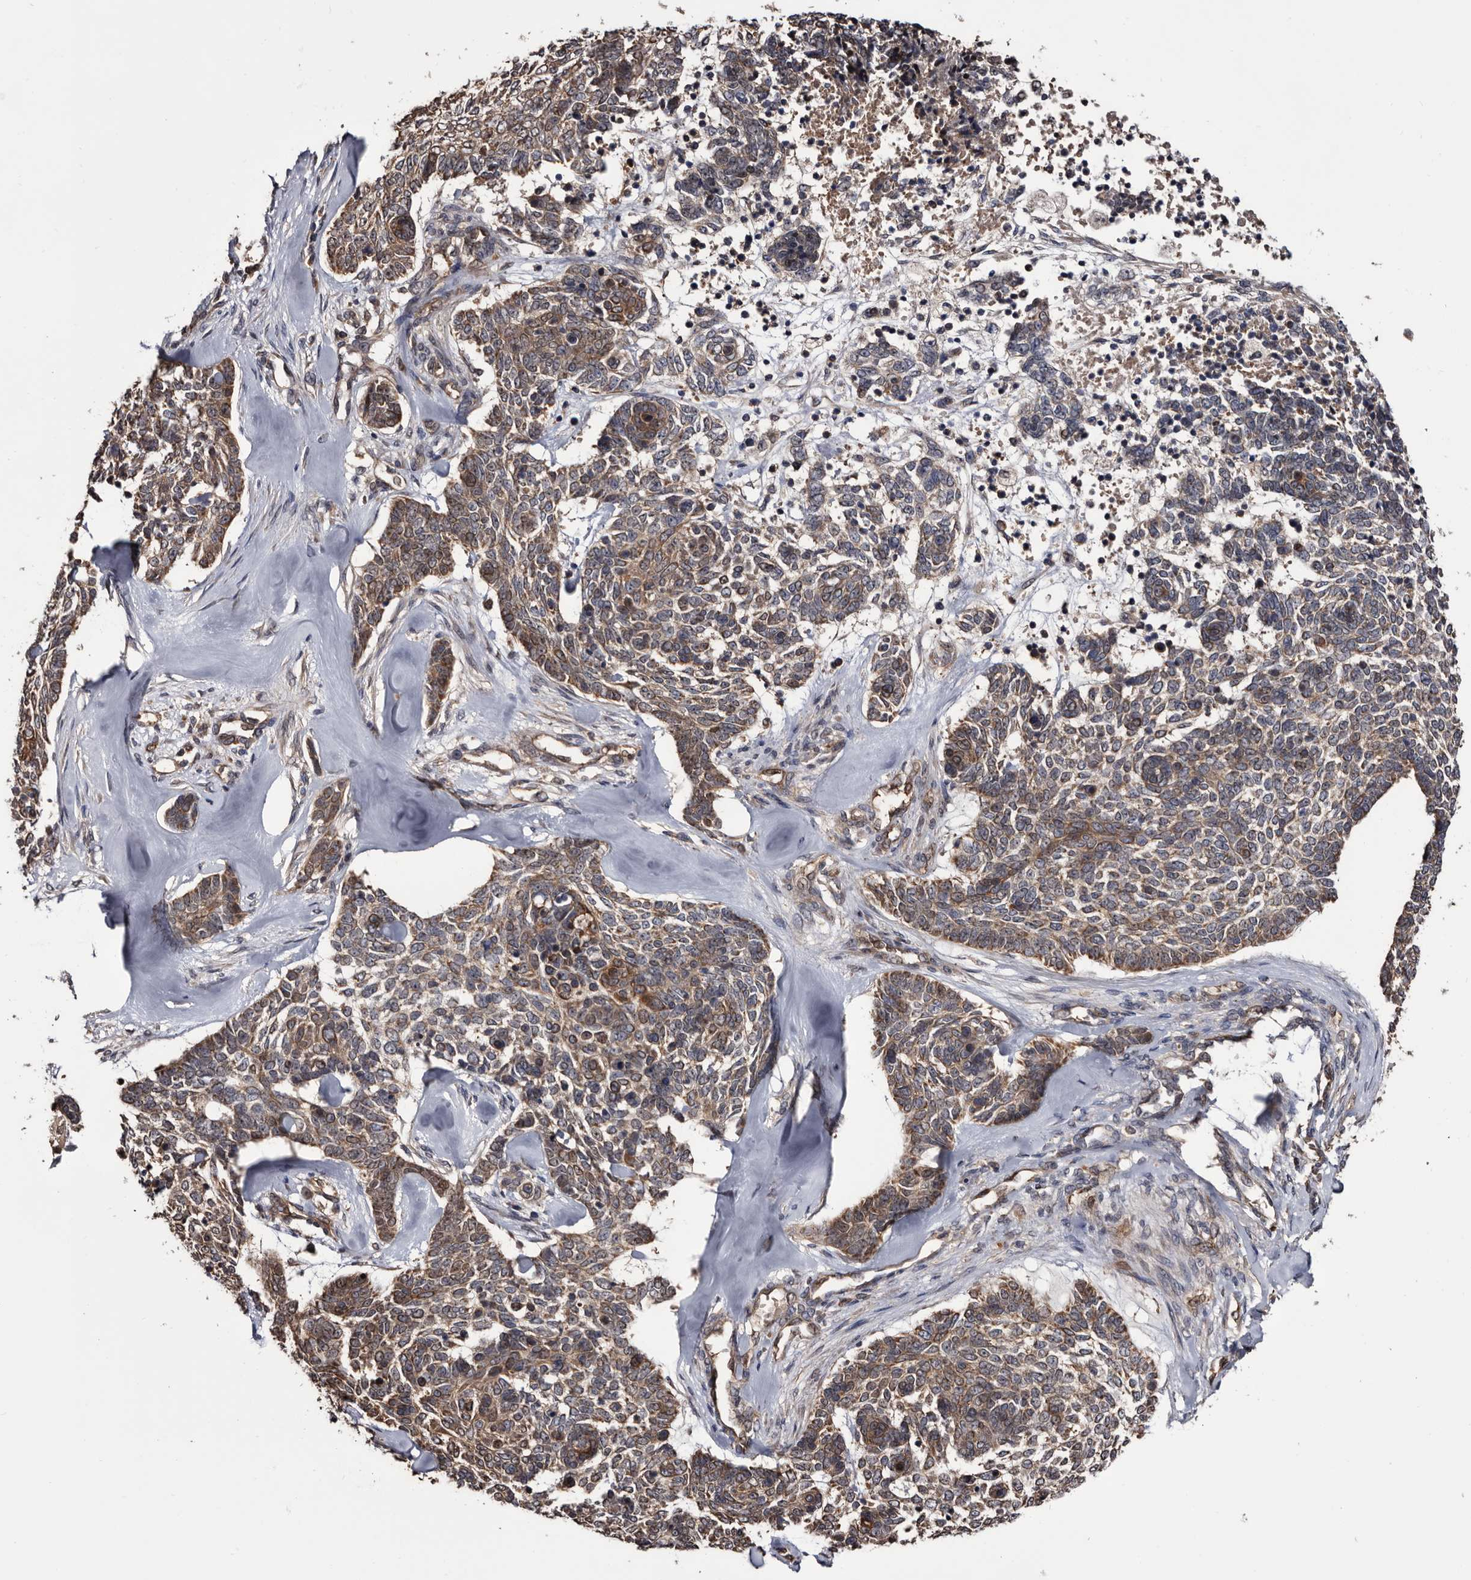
{"staining": {"intensity": "moderate", "quantity": ">75%", "location": "cytoplasmic/membranous"}, "tissue": "skin cancer", "cell_type": "Tumor cells", "image_type": "cancer", "snomed": [{"axis": "morphology", "description": "Basal cell carcinoma"}, {"axis": "topography", "description": "Skin"}], "caption": "Moderate cytoplasmic/membranous positivity is identified in about >75% of tumor cells in skin cancer.", "gene": "TTI2", "patient": {"sex": "female", "age": 81}}